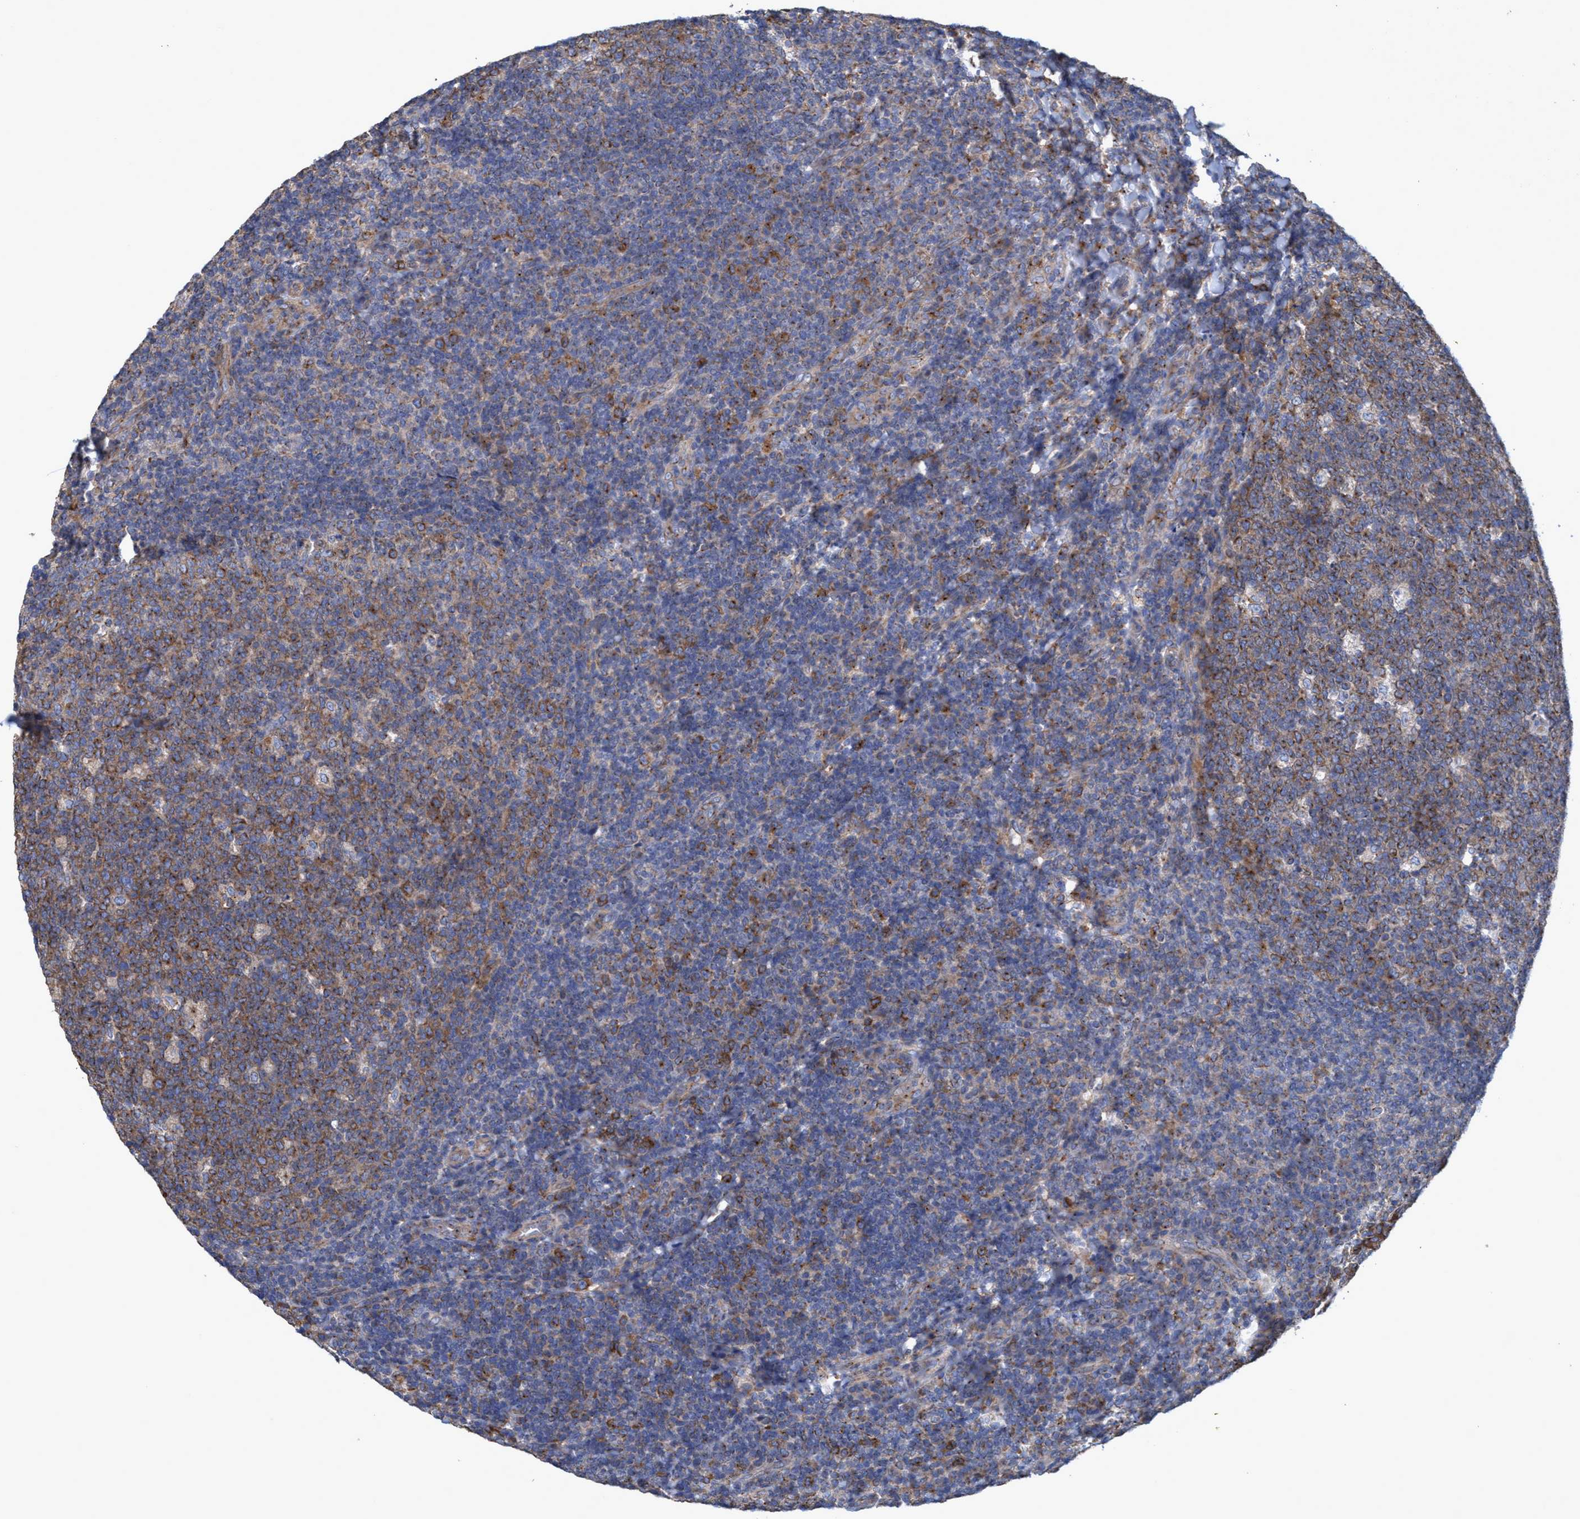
{"staining": {"intensity": "moderate", "quantity": ">75%", "location": "cytoplasmic/membranous"}, "tissue": "tonsil", "cell_type": "Germinal center cells", "image_type": "normal", "snomed": [{"axis": "morphology", "description": "Normal tissue, NOS"}, {"axis": "topography", "description": "Tonsil"}], "caption": "Immunohistochemistry micrograph of benign tonsil stained for a protein (brown), which demonstrates medium levels of moderate cytoplasmic/membranous staining in approximately >75% of germinal center cells.", "gene": "BICD2", "patient": {"sex": "male", "age": 17}}